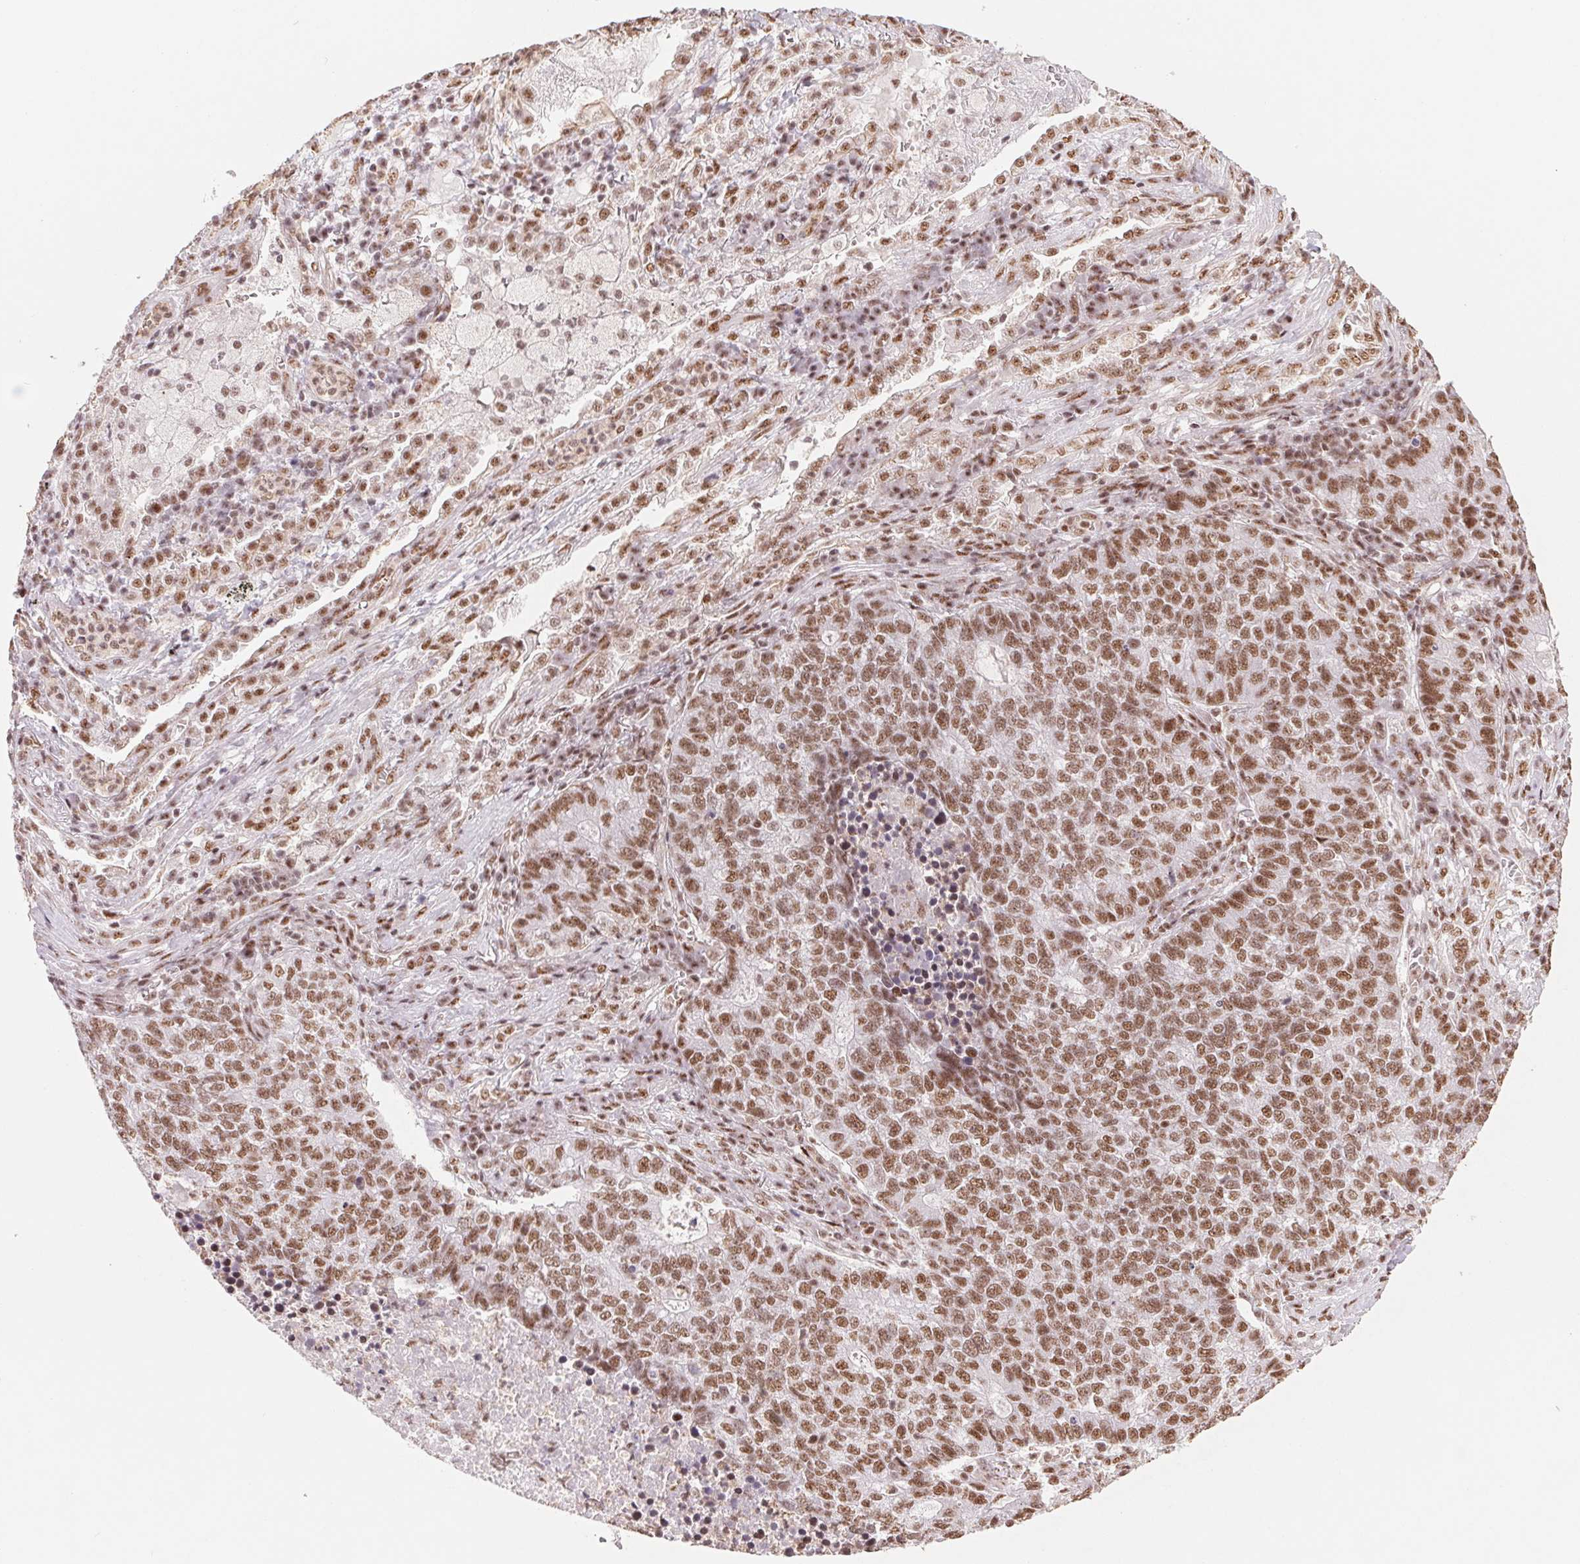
{"staining": {"intensity": "moderate", "quantity": ">75%", "location": "nuclear"}, "tissue": "lung cancer", "cell_type": "Tumor cells", "image_type": "cancer", "snomed": [{"axis": "morphology", "description": "Adenocarcinoma, NOS"}, {"axis": "topography", "description": "Lung"}], "caption": "Adenocarcinoma (lung) stained with DAB immunohistochemistry (IHC) displays medium levels of moderate nuclear staining in approximately >75% of tumor cells.", "gene": "SREK1", "patient": {"sex": "male", "age": 57}}